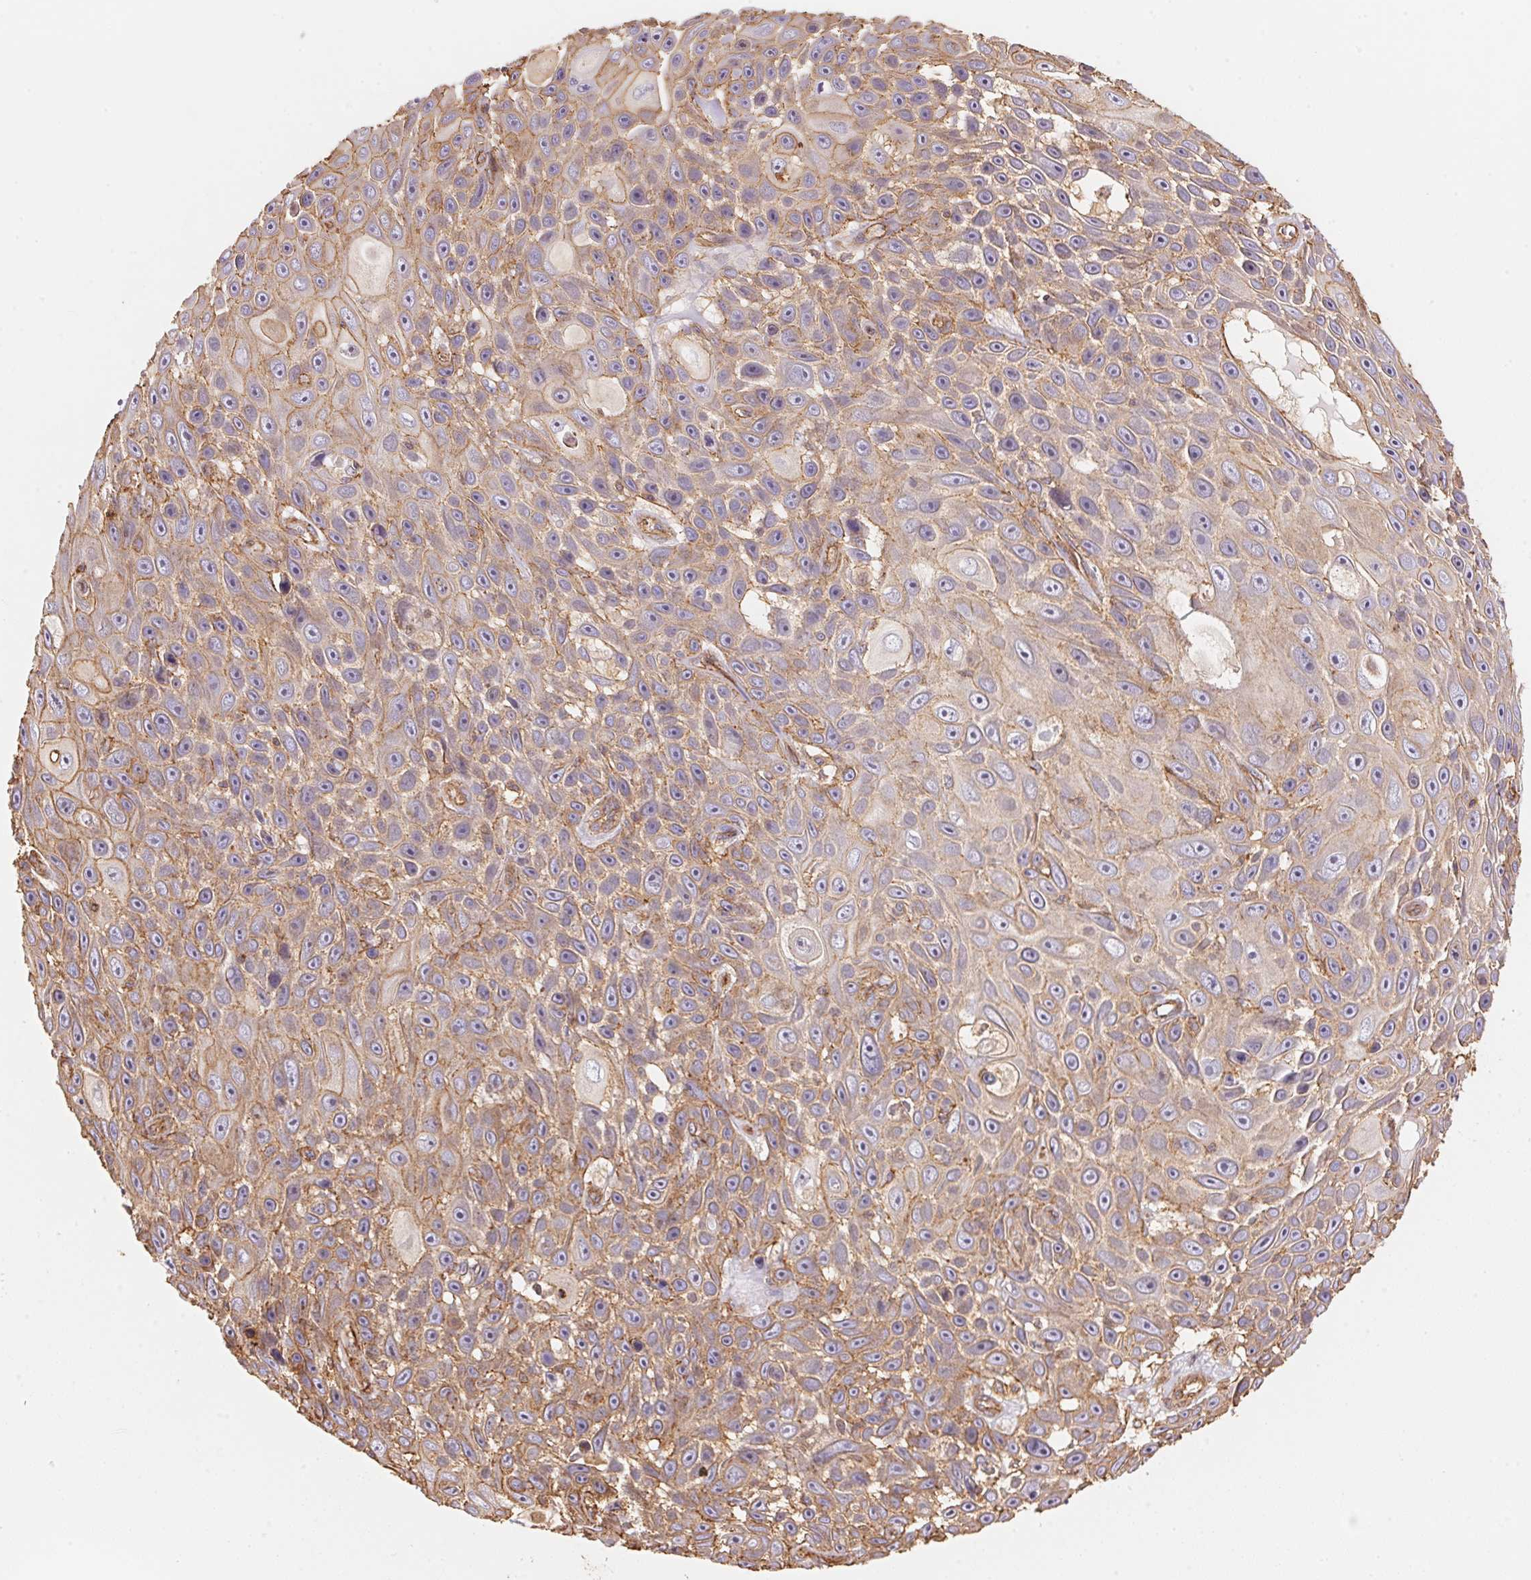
{"staining": {"intensity": "weak", "quantity": ">75%", "location": "cytoplasmic/membranous"}, "tissue": "skin cancer", "cell_type": "Tumor cells", "image_type": "cancer", "snomed": [{"axis": "morphology", "description": "Squamous cell carcinoma, NOS"}, {"axis": "topography", "description": "Skin"}], "caption": "IHC (DAB (3,3'-diaminobenzidine)) staining of skin cancer (squamous cell carcinoma) reveals weak cytoplasmic/membranous protein positivity in about >75% of tumor cells.", "gene": "FRAS1", "patient": {"sex": "male", "age": 82}}